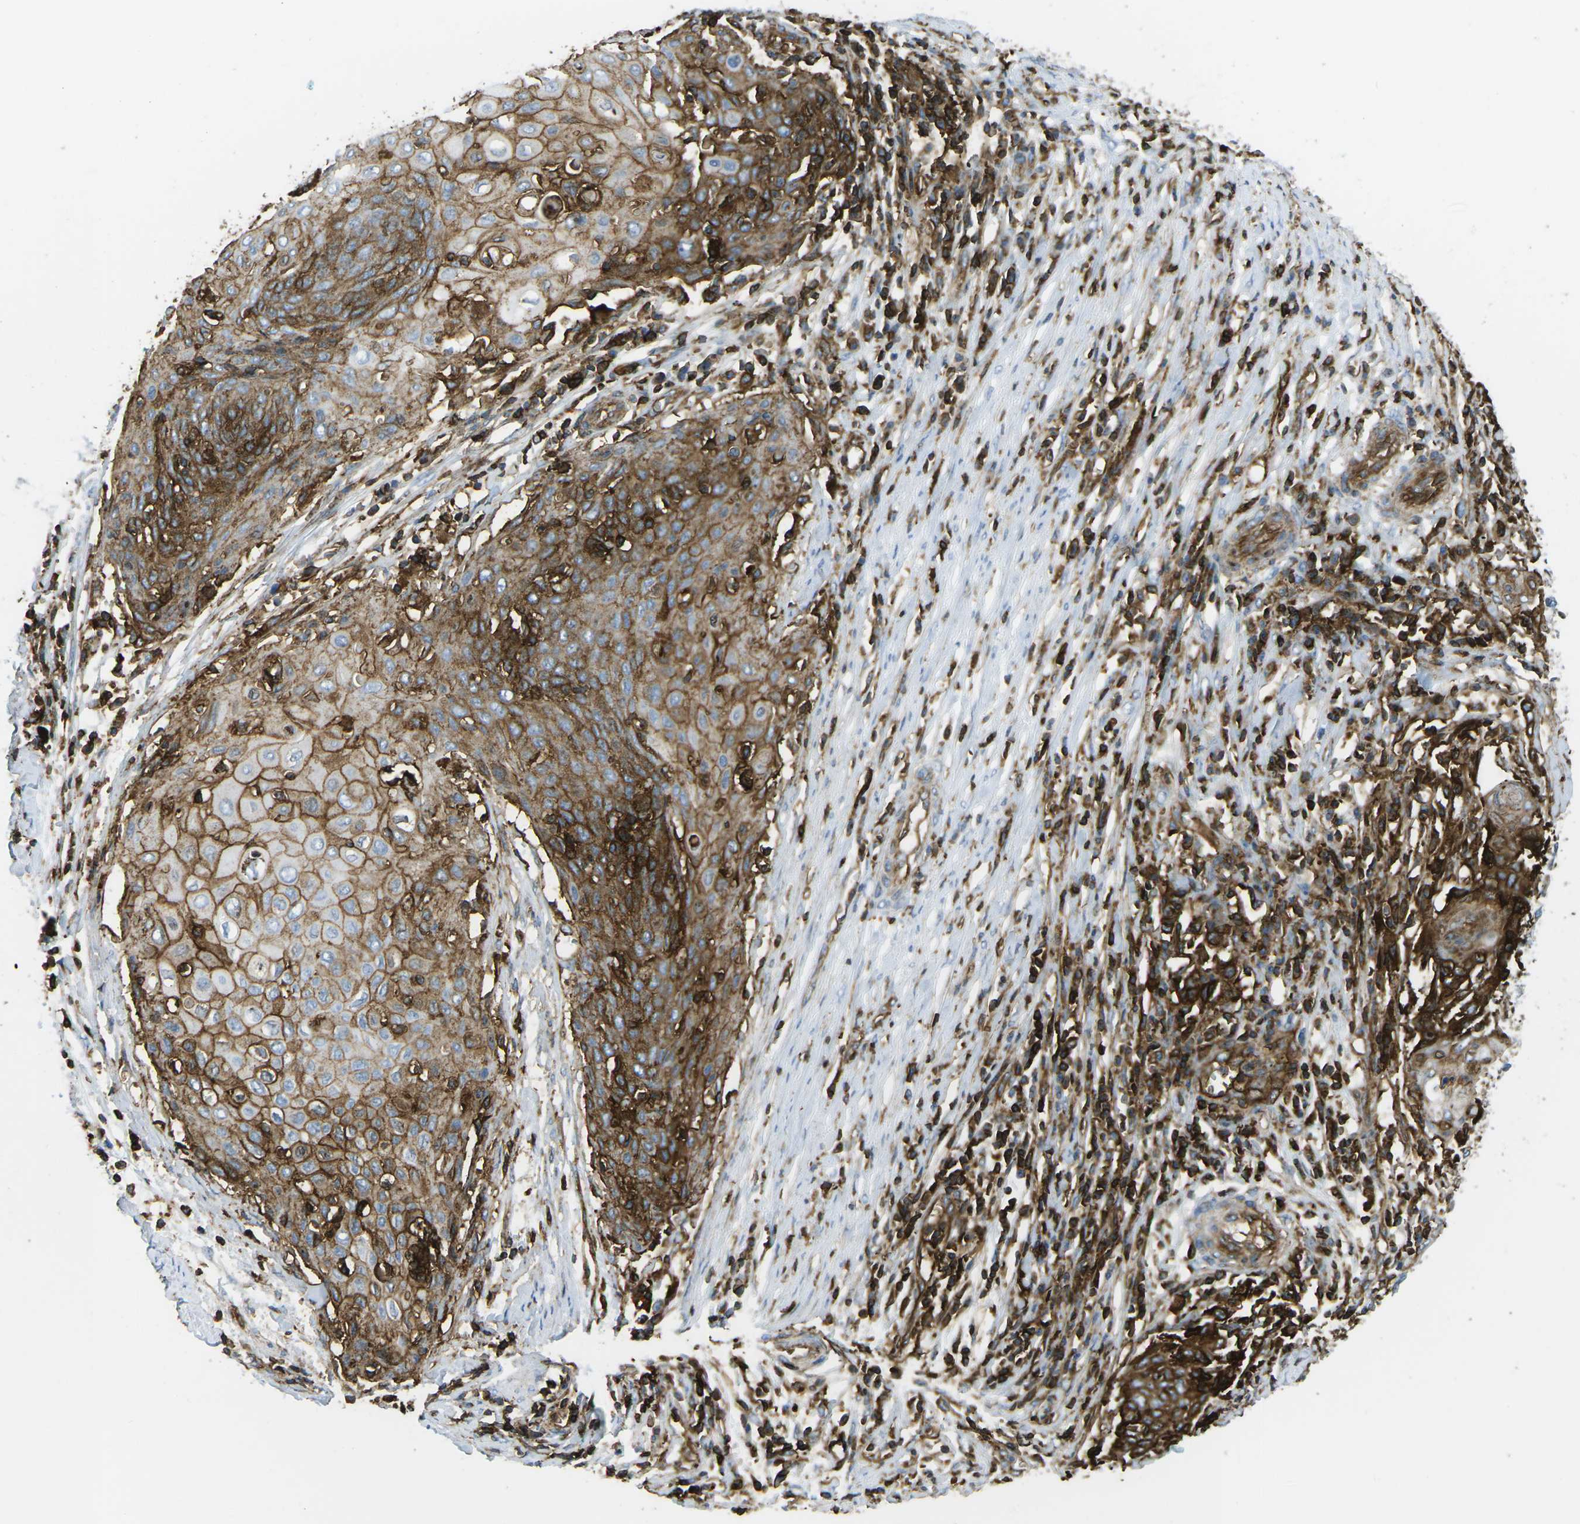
{"staining": {"intensity": "strong", "quantity": ">75%", "location": "cytoplasmic/membranous"}, "tissue": "cervical cancer", "cell_type": "Tumor cells", "image_type": "cancer", "snomed": [{"axis": "morphology", "description": "Squamous cell carcinoma, NOS"}, {"axis": "topography", "description": "Cervix"}], "caption": "Immunohistochemical staining of human squamous cell carcinoma (cervical) shows high levels of strong cytoplasmic/membranous protein staining in about >75% of tumor cells. The staining was performed using DAB to visualize the protein expression in brown, while the nuclei were stained in blue with hematoxylin (Magnification: 20x).", "gene": "HLA-B", "patient": {"sex": "female", "age": 39}}